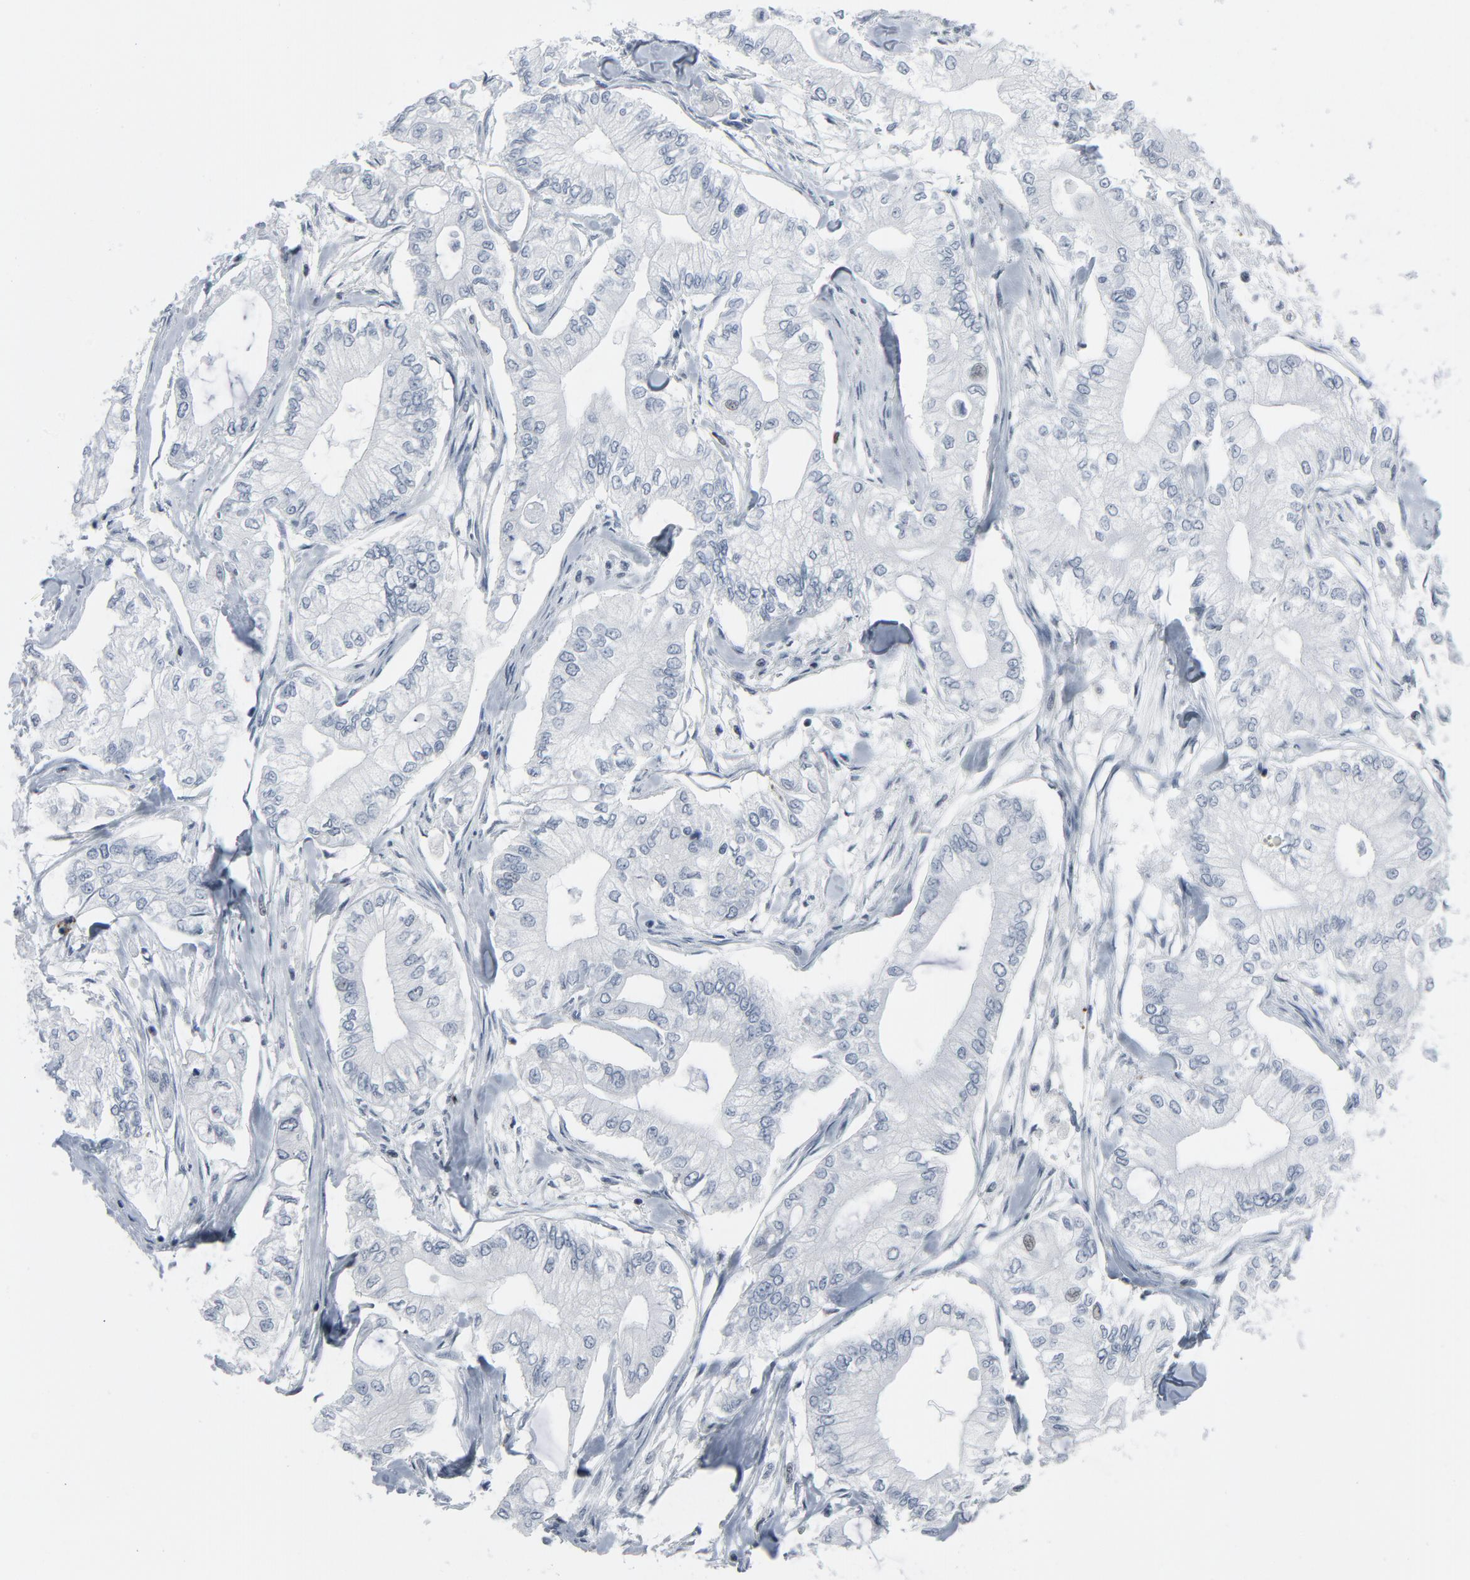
{"staining": {"intensity": "negative", "quantity": "none", "location": "none"}, "tissue": "pancreatic cancer", "cell_type": "Tumor cells", "image_type": "cancer", "snomed": [{"axis": "morphology", "description": "Adenocarcinoma, NOS"}, {"axis": "topography", "description": "Pancreas"}], "caption": "Immunohistochemistry image of pancreatic cancer (adenocarcinoma) stained for a protein (brown), which demonstrates no positivity in tumor cells.", "gene": "STAT5A", "patient": {"sex": "male", "age": 79}}